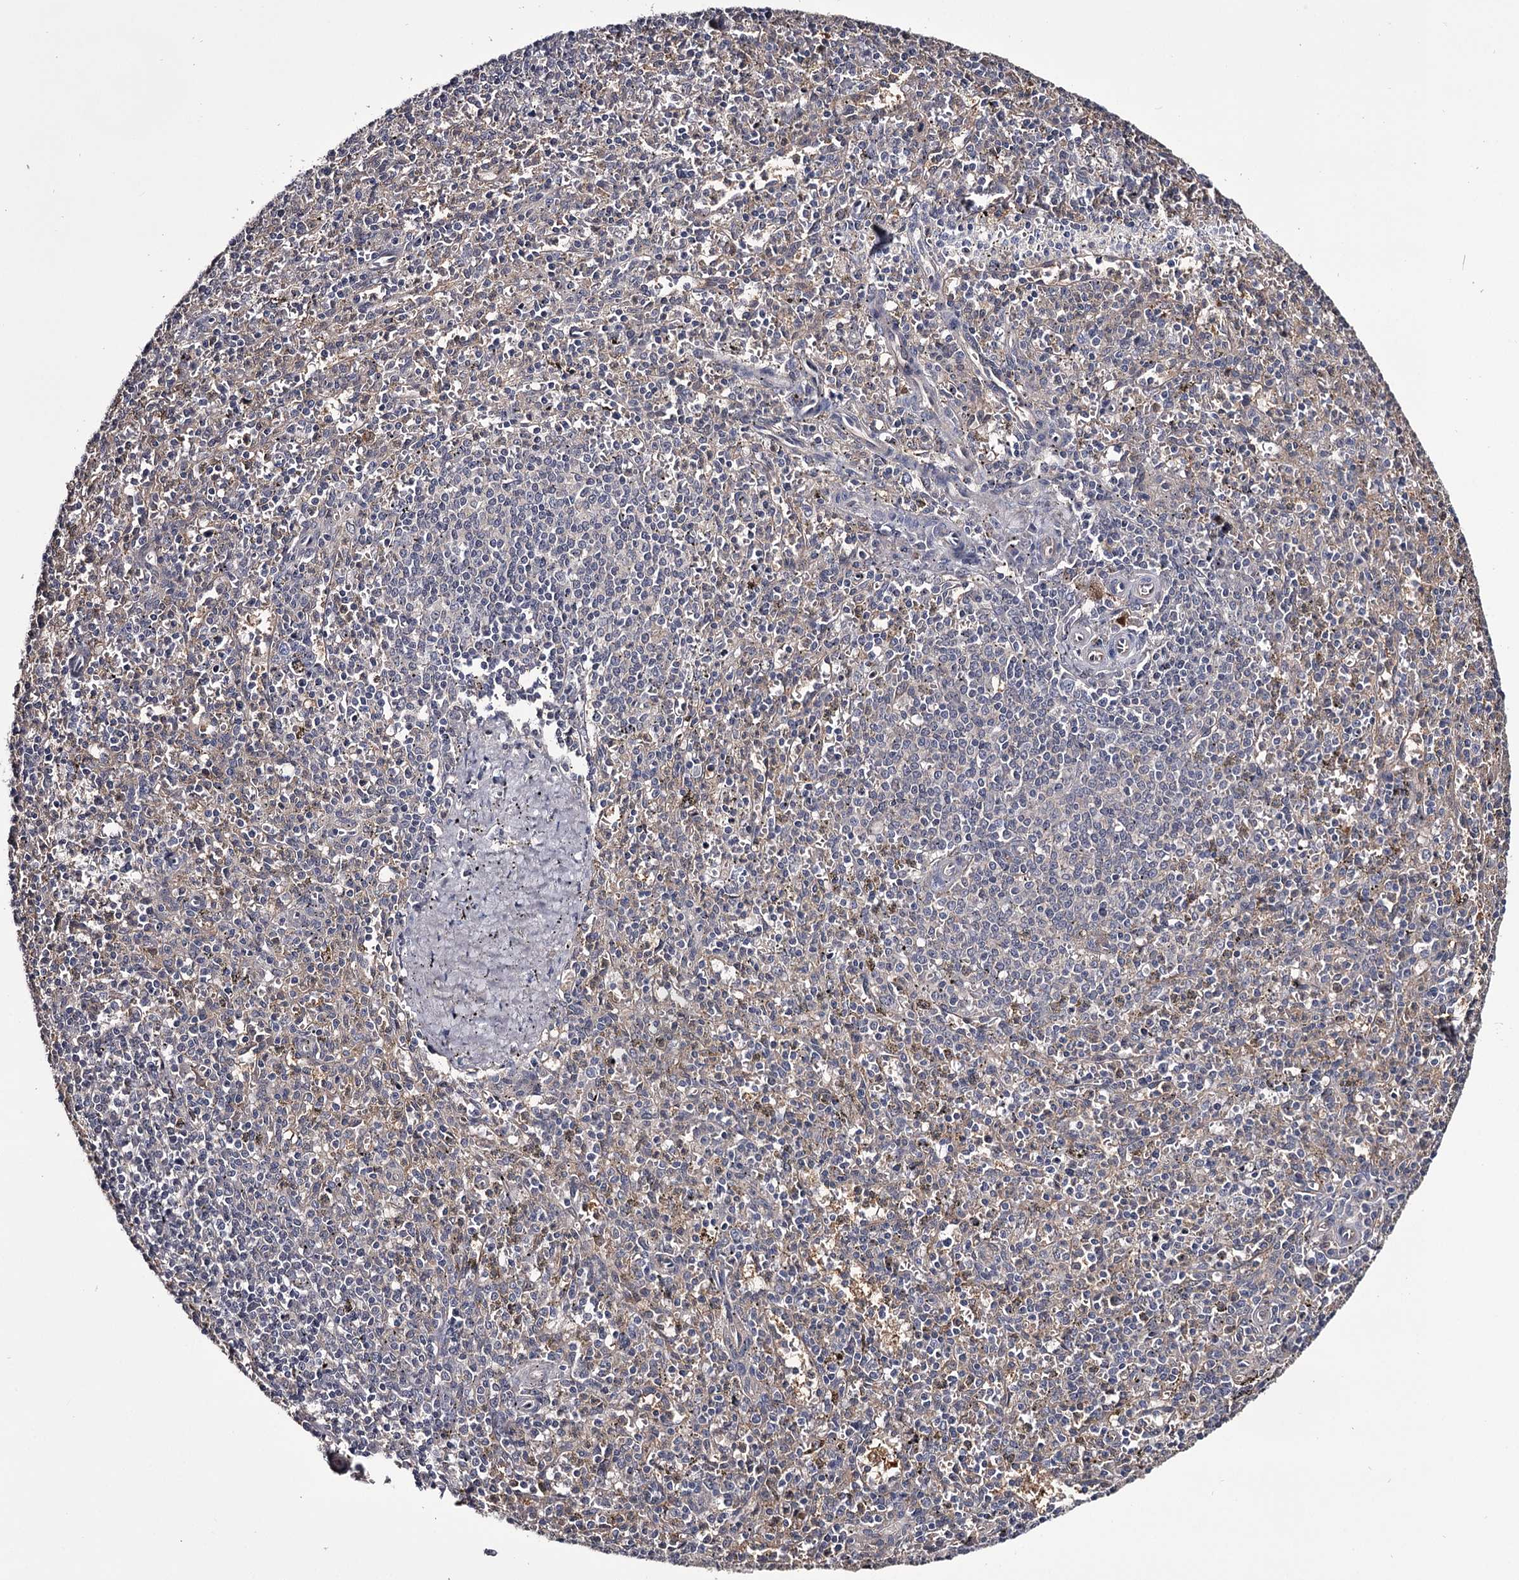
{"staining": {"intensity": "negative", "quantity": "none", "location": "none"}, "tissue": "spleen", "cell_type": "Cells in red pulp", "image_type": "normal", "snomed": [{"axis": "morphology", "description": "Normal tissue, NOS"}, {"axis": "topography", "description": "Spleen"}], "caption": "This is an IHC micrograph of benign human spleen. There is no expression in cells in red pulp.", "gene": "GSTO1", "patient": {"sex": "male", "age": 72}}